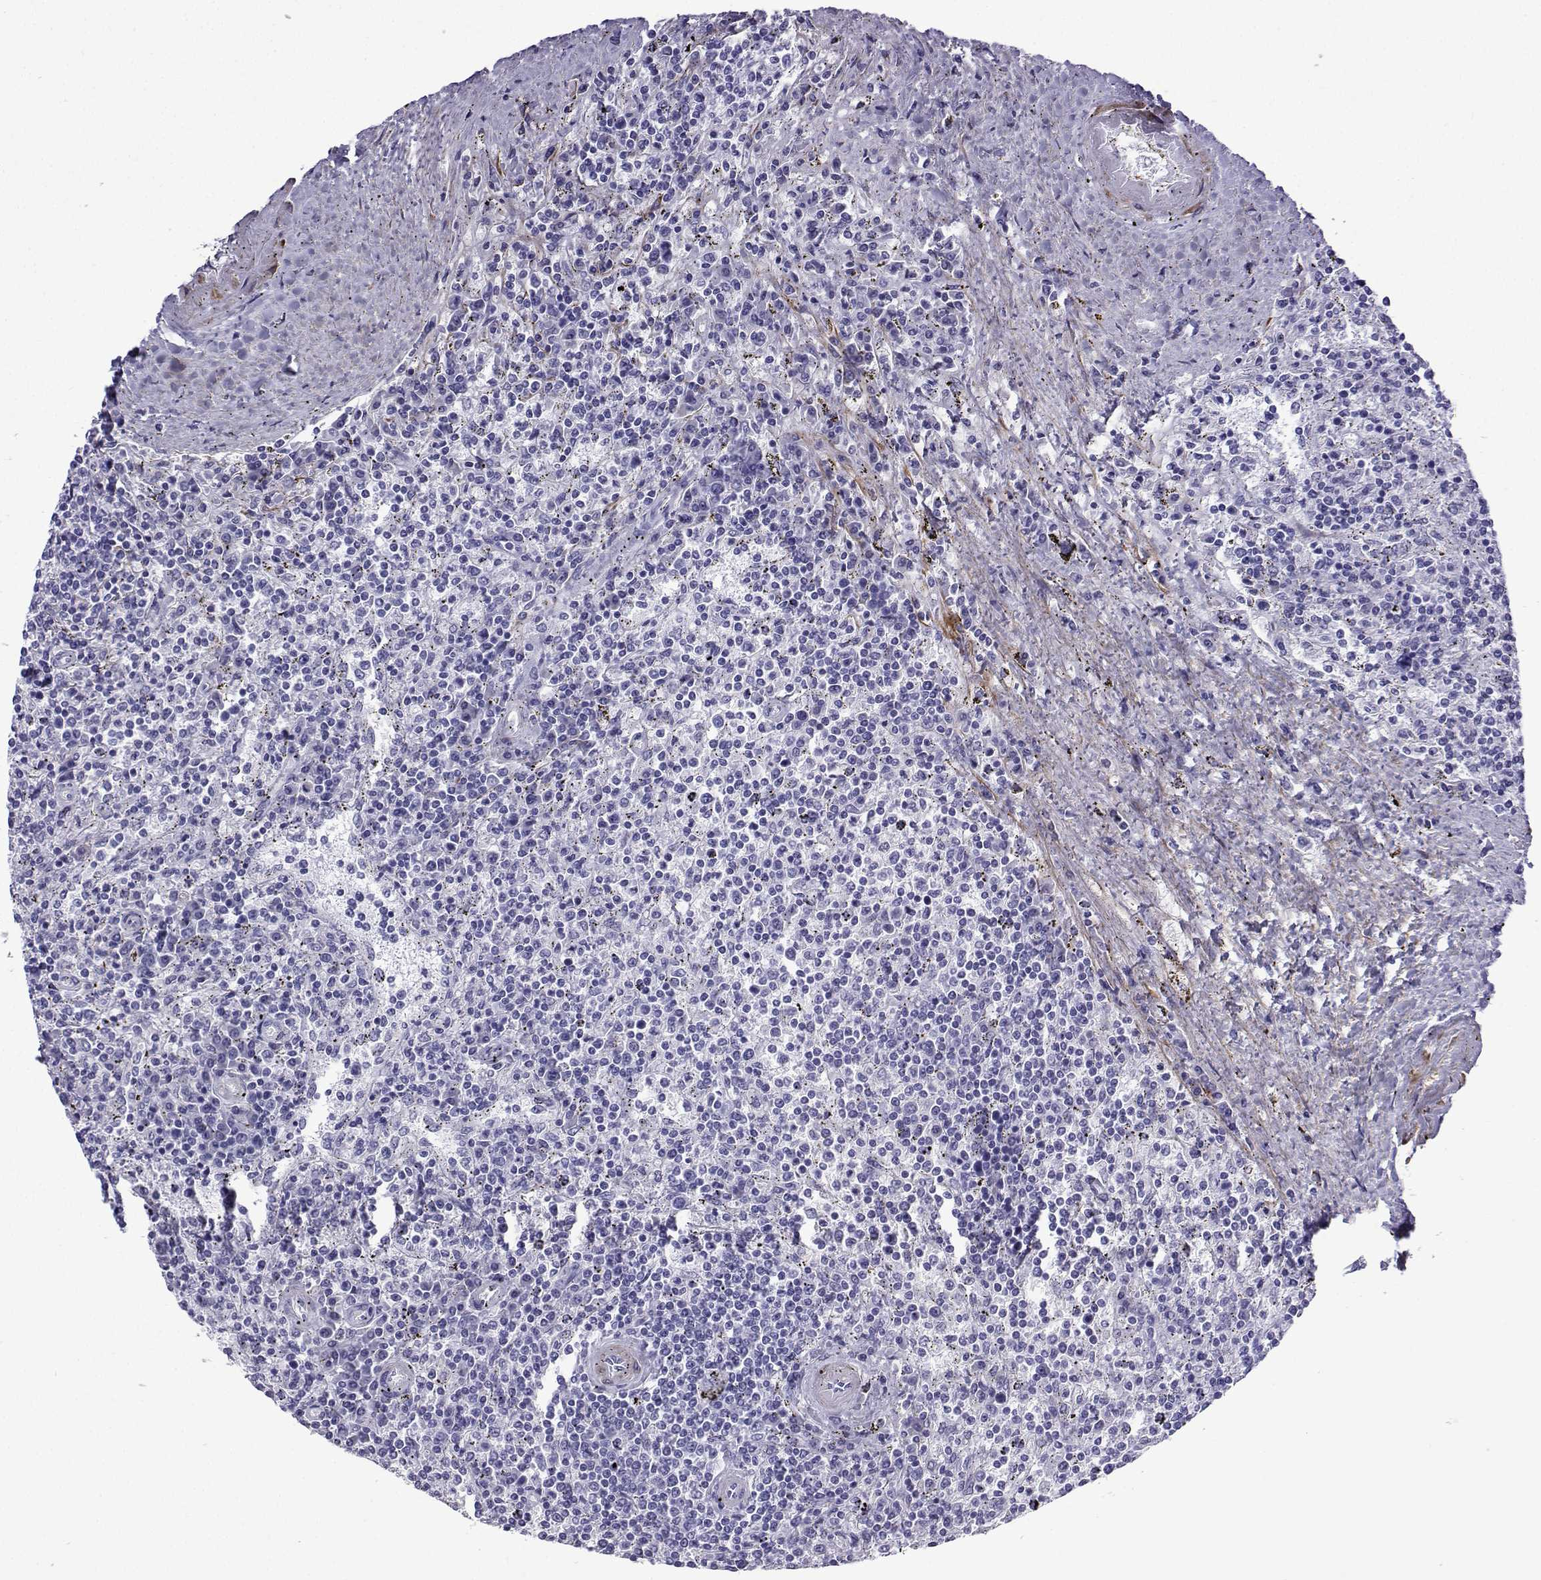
{"staining": {"intensity": "negative", "quantity": "none", "location": "none"}, "tissue": "lymphoma", "cell_type": "Tumor cells", "image_type": "cancer", "snomed": [{"axis": "morphology", "description": "Malignant lymphoma, non-Hodgkin's type, Low grade"}, {"axis": "topography", "description": "Spleen"}], "caption": "Malignant lymphoma, non-Hodgkin's type (low-grade) stained for a protein using immunohistochemistry displays no expression tumor cells.", "gene": "KCNF1", "patient": {"sex": "male", "age": 62}}